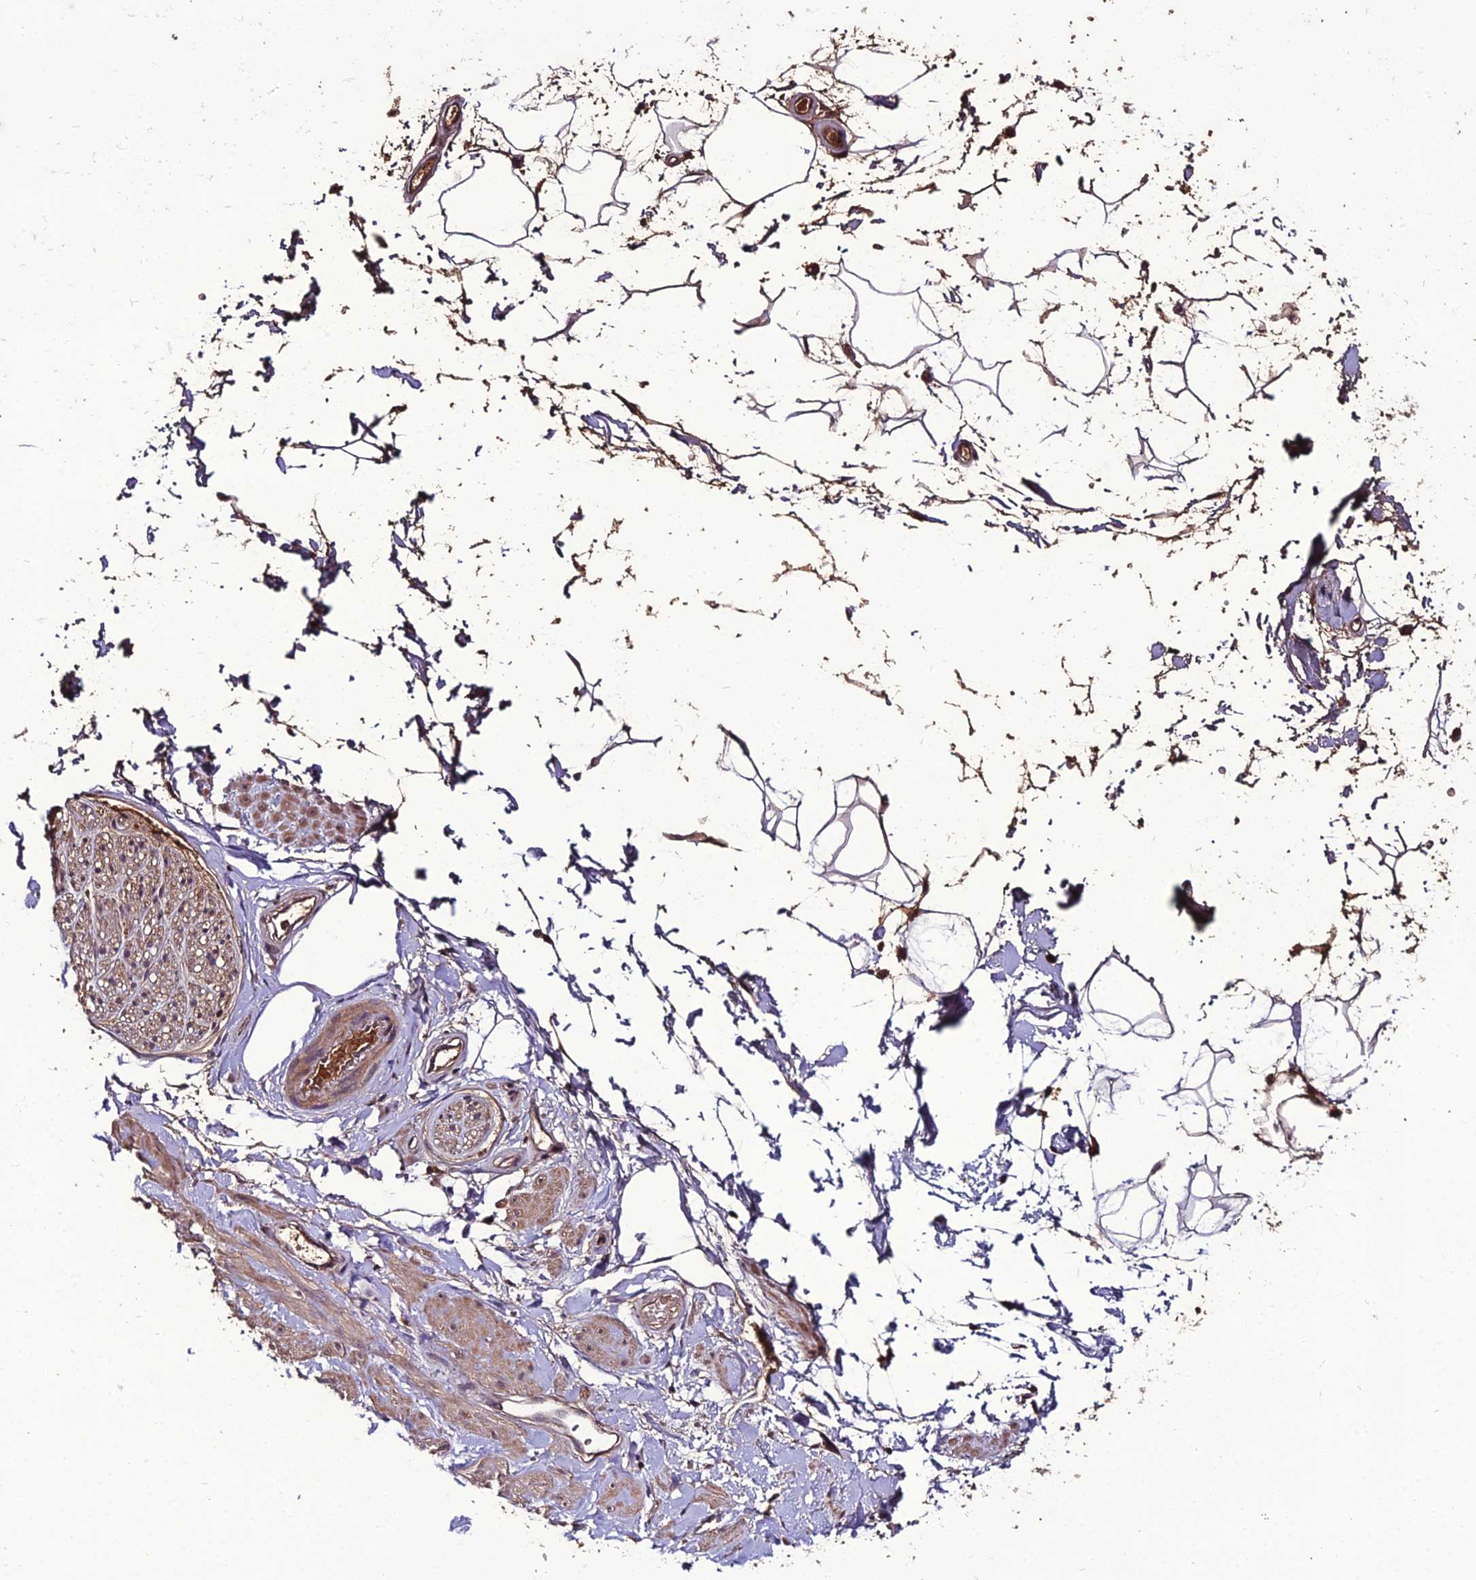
{"staining": {"intensity": "moderate", "quantity": ">75%", "location": "cytoplasmic/membranous"}, "tissue": "adipose tissue", "cell_type": "Adipocytes", "image_type": "normal", "snomed": [{"axis": "morphology", "description": "Normal tissue, NOS"}, {"axis": "topography", "description": "Soft tissue"}, {"axis": "topography", "description": "Adipose tissue"}, {"axis": "topography", "description": "Vascular tissue"}, {"axis": "topography", "description": "Peripheral nerve tissue"}], "caption": "A brown stain highlights moderate cytoplasmic/membranous positivity of a protein in adipocytes of unremarkable human adipose tissue.", "gene": "KCTD16", "patient": {"sex": "male", "age": 74}}